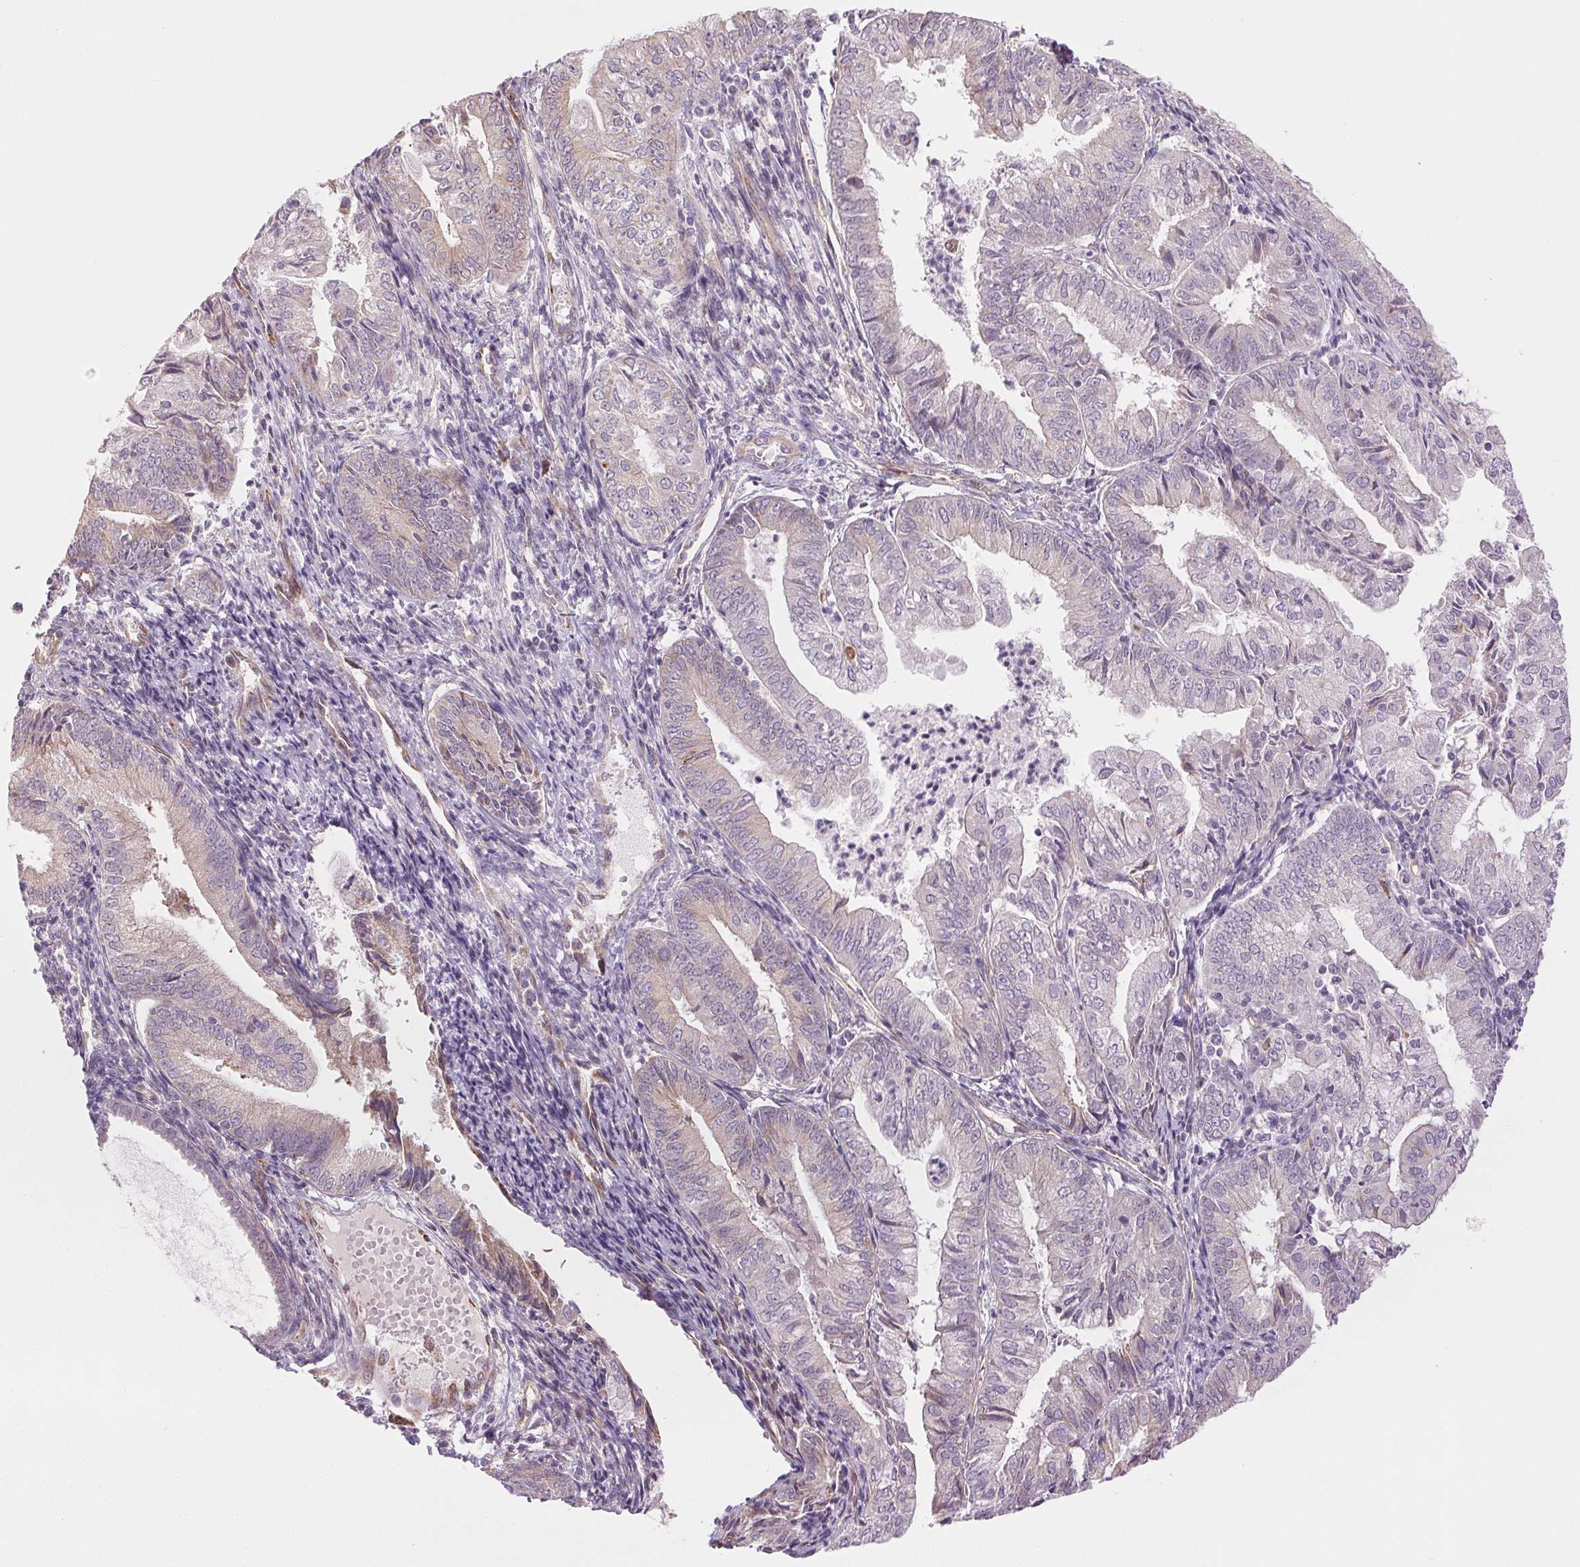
{"staining": {"intensity": "negative", "quantity": "none", "location": "none"}, "tissue": "endometrial cancer", "cell_type": "Tumor cells", "image_type": "cancer", "snomed": [{"axis": "morphology", "description": "Adenocarcinoma, NOS"}, {"axis": "topography", "description": "Endometrium"}], "caption": "IHC of human adenocarcinoma (endometrial) exhibits no staining in tumor cells. (DAB IHC with hematoxylin counter stain).", "gene": "METTL17", "patient": {"sex": "female", "age": 55}}